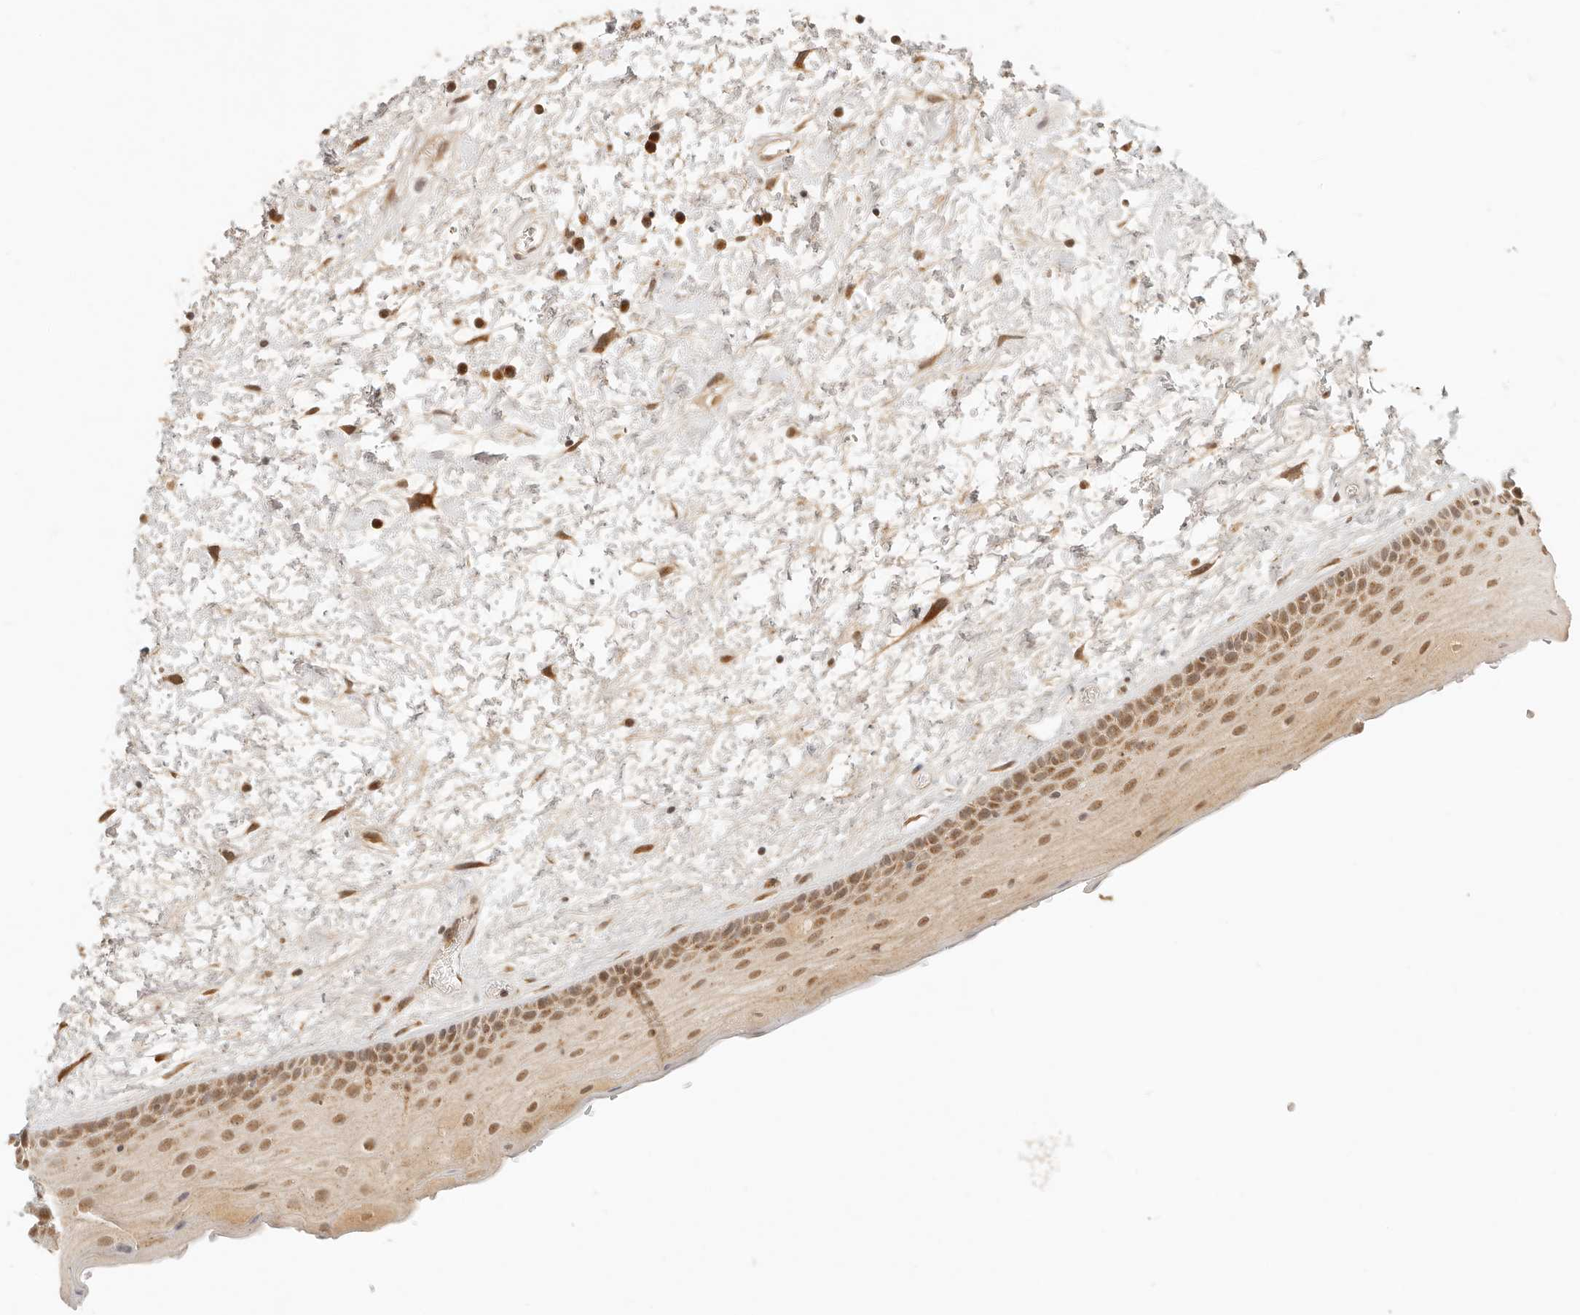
{"staining": {"intensity": "moderate", "quantity": ">75%", "location": "nuclear"}, "tissue": "oral mucosa", "cell_type": "Squamous epithelial cells", "image_type": "normal", "snomed": [{"axis": "morphology", "description": "Normal tissue, NOS"}, {"axis": "topography", "description": "Oral tissue"}], "caption": "Immunohistochemistry (IHC) of benign oral mucosa exhibits medium levels of moderate nuclear positivity in about >75% of squamous epithelial cells.", "gene": "INTS11", "patient": {"sex": "female", "age": 76}}